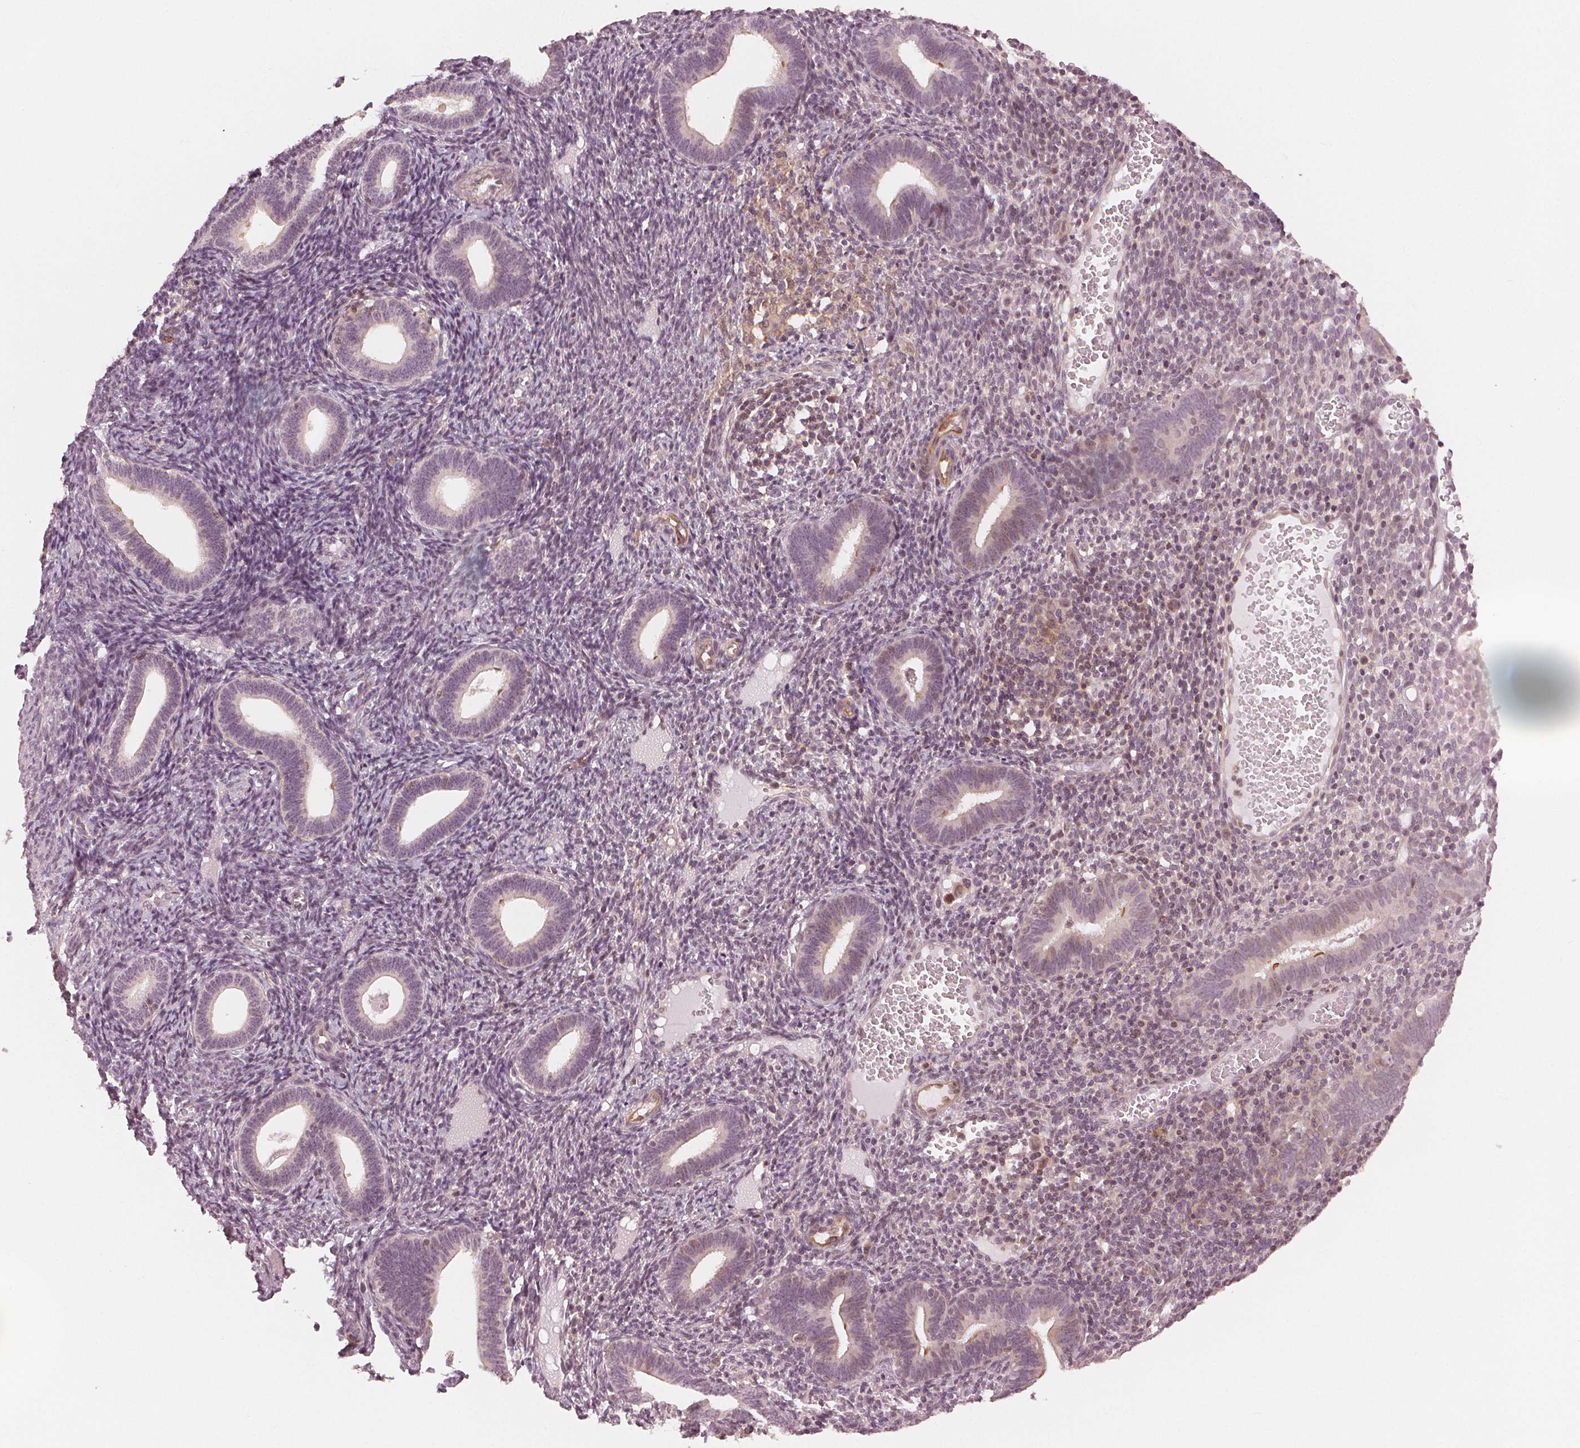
{"staining": {"intensity": "negative", "quantity": "none", "location": "none"}, "tissue": "endometrium", "cell_type": "Cells in endometrial stroma", "image_type": "normal", "snomed": [{"axis": "morphology", "description": "Normal tissue, NOS"}, {"axis": "topography", "description": "Endometrium"}], "caption": "Cells in endometrial stroma are negative for protein expression in benign human endometrium. The staining is performed using DAB brown chromogen with nuclei counter-stained in using hematoxylin.", "gene": "SLC34A1", "patient": {"sex": "female", "age": 41}}